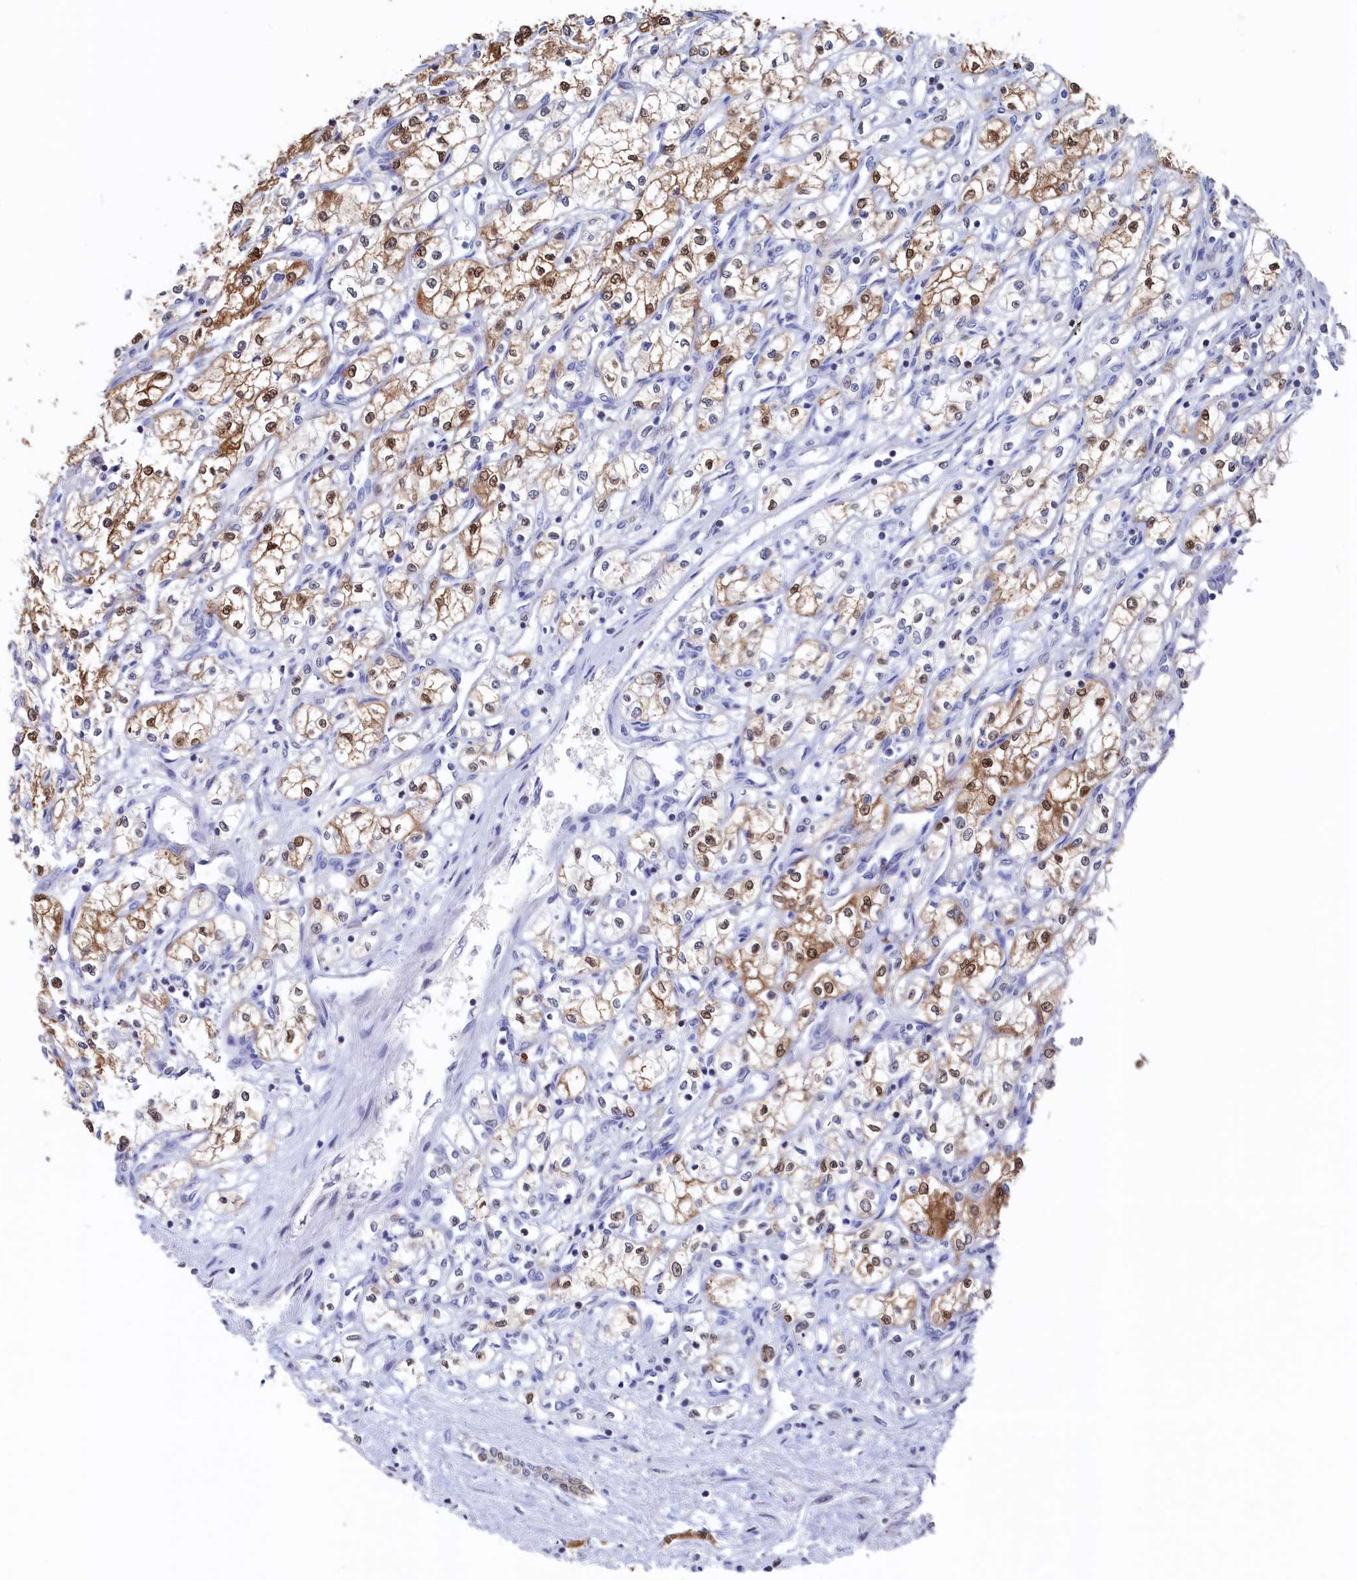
{"staining": {"intensity": "moderate", "quantity": "25%-75%", "location": "cytoplasmic/membranous,nuclear"}, "tissue": "renal cancer", "cell_type": "Tumor cells", "image_type": "cancer", "snomed": [{"axis": "morphology", "description": "Adenocarcinoma, NOS"}, {"axis": "topography", "description": "Kidney"}], "caption": "IHC of human adenocarcinoma (renal) displays medium levels of moderate cytoplasmic/membranous and nuclear expression in approximately 25%-75% of tumor cells.", "gene": "C11orf54", "patient": {"sex": "male", "age": 59}}